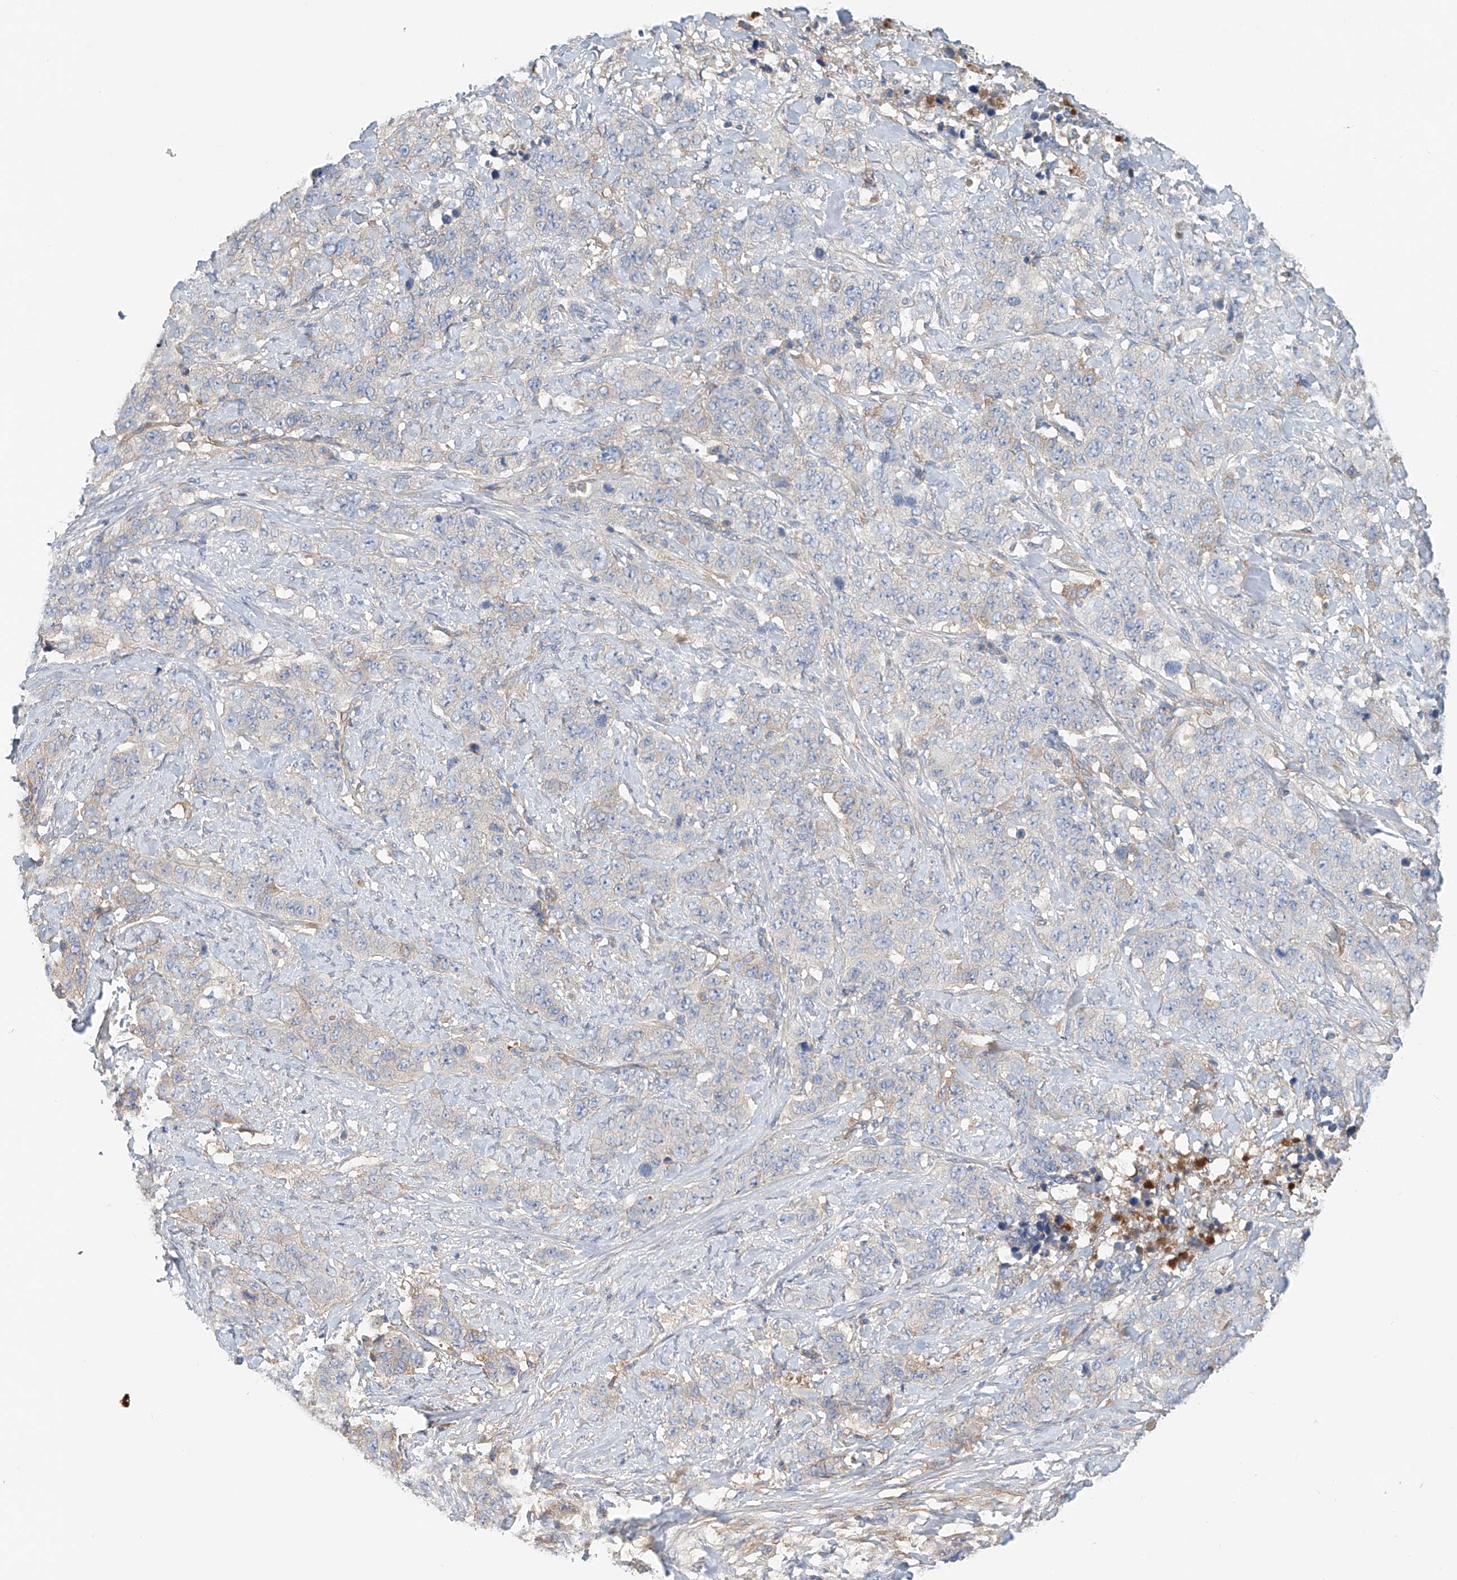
{"staining": {"intensity": "negative", "quantity": "none", "location": "none"}, "tissue": "stomach cancer", "cell_type": "Tumor cells", "image_type": "cancer", "snomed": [{"axis": "morphology", "description": "Adenocarcinoma, NOS"}, {"axis": "topography", "description": "Stomach"}], "caption": "Stomach cancer (adenocarcinoma) was stained to show a protein in brown. There is no significant expression in tumor cells.", "gene": "FRYL", "patient": {"sex": "male", "age": 48}}